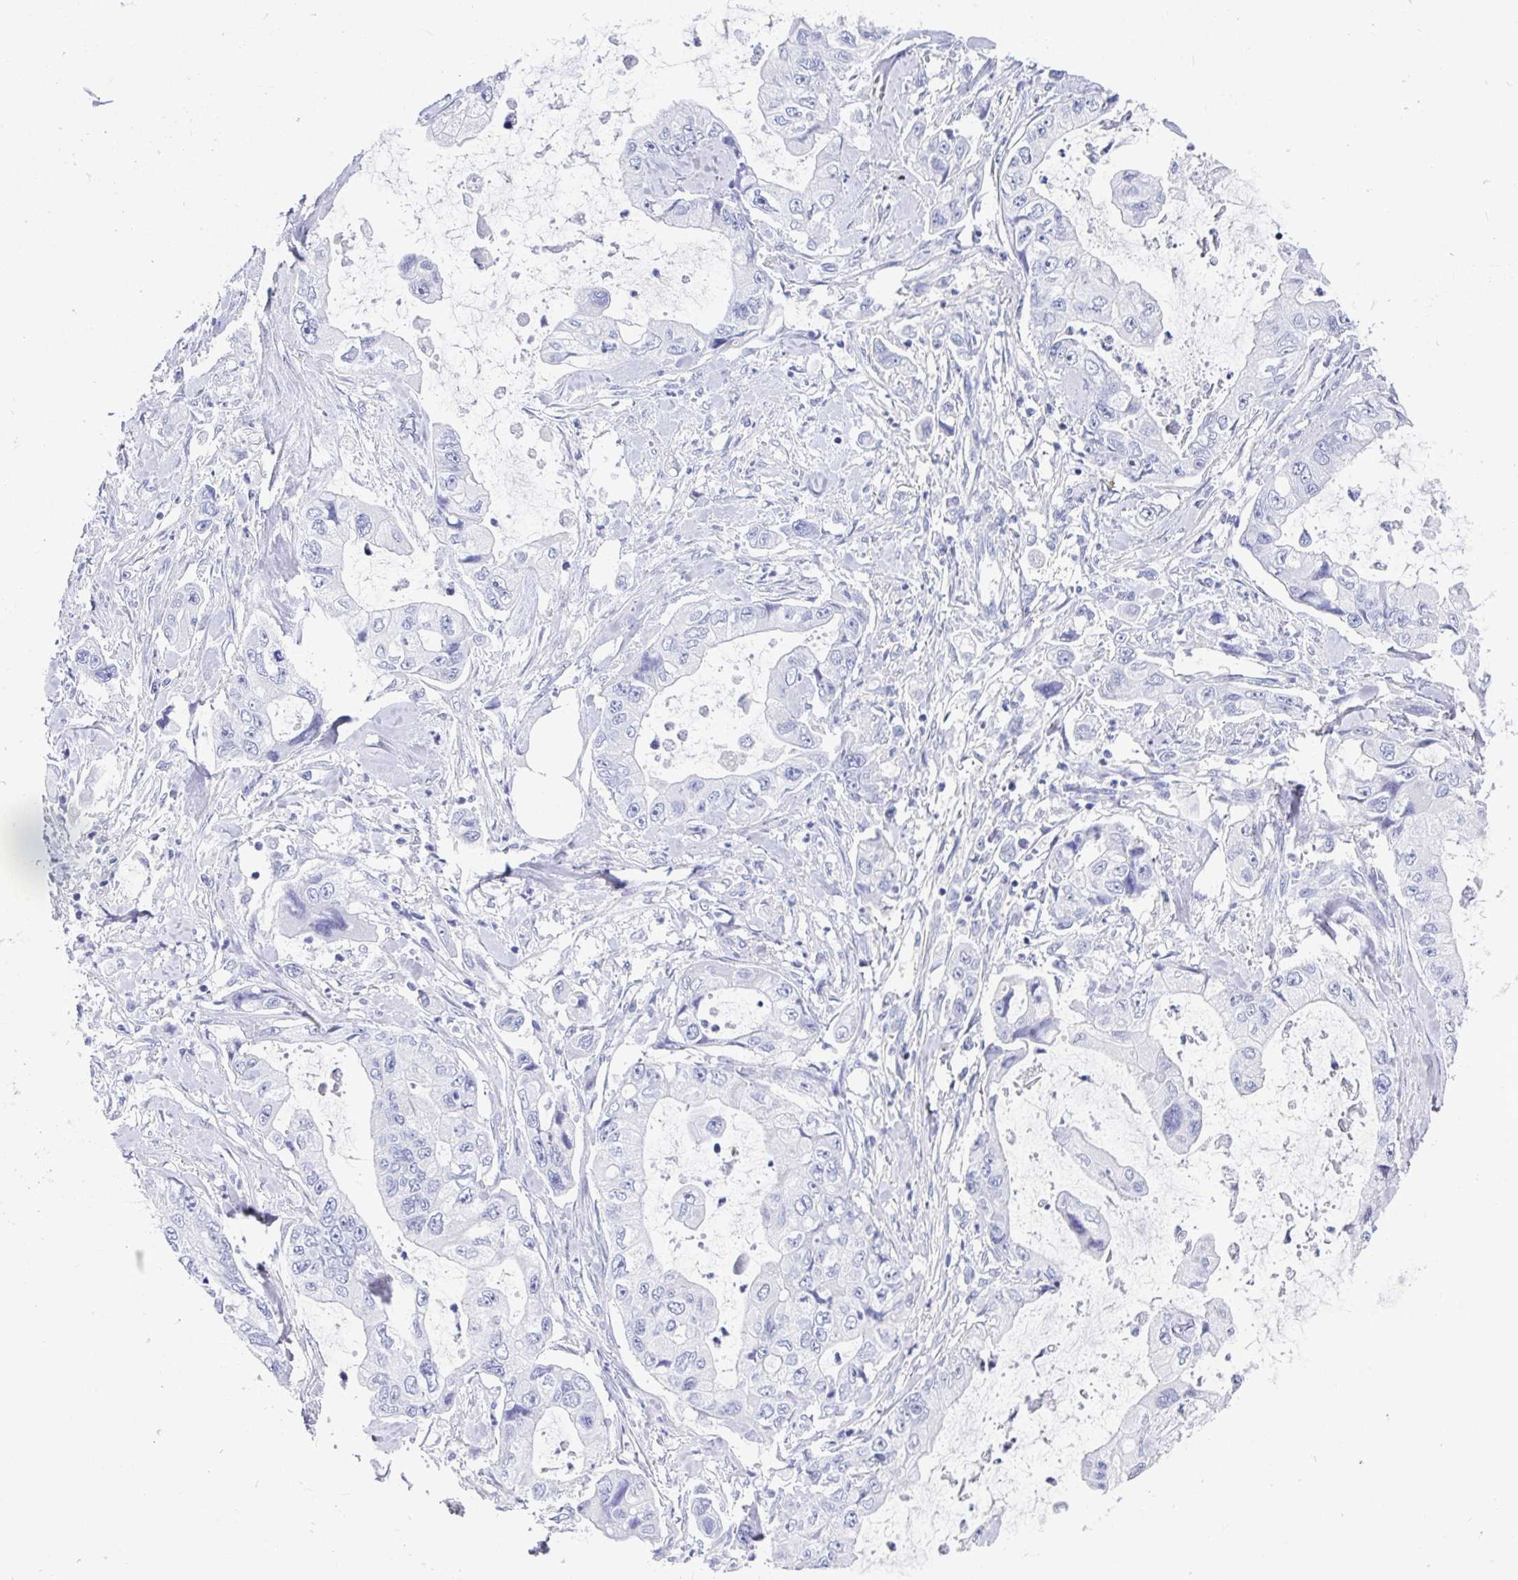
{"staining": {"intensity": "negative", "quantity": "none", "location": "none"}, "tissue": "stomach cancer", "cell_type": "Tumor cells", "image_type": "cancer", "snomed": [{"axis": "morphology", "description": "Adenocarcinoma, NOS"}, {"axis": "topography", "description": "Pancreas"}, {"axis": "topography", "description": "Stomach, upper"}, {"axis": "topography", "description": "Stomach"}], "caption": "IHC of stomach cancer (adenocarcinoma) demonstrates no positivity in tumor cells.", "gene": "TMEM241", "patient": {"sex": "male", "age": 77}}